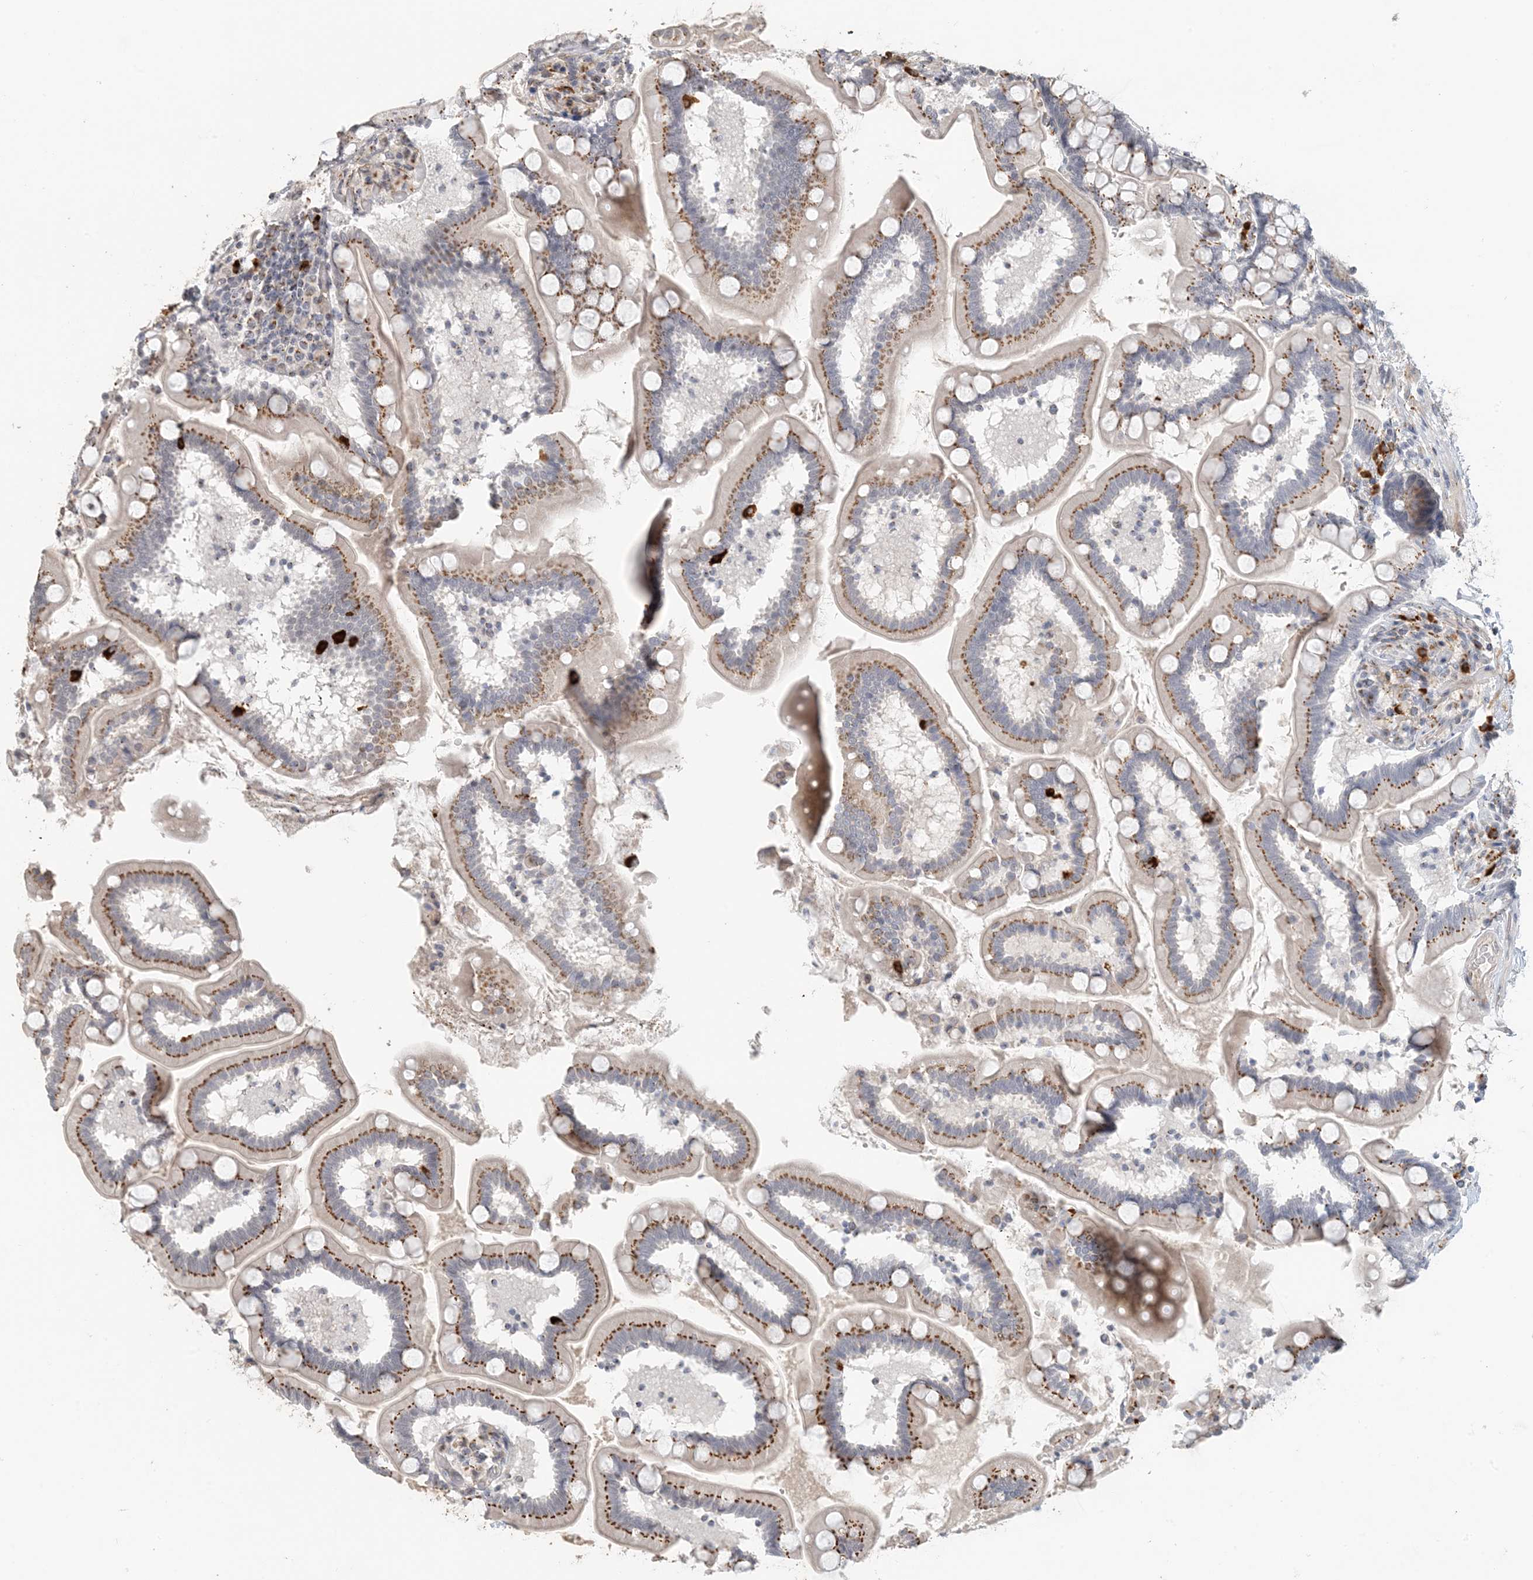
{"staining": {"intensity": "strong", "quantity": "25%-75%", "location": "cytoplasmic/membranous"}, "tissue": "small intestine", "cell_type": "Glandular cells", "image_type": "normal", "snomed": [{"axis": "morphology", "description": "Normal tissue, NOS"}, {"axis": "topography", "description": "Small intestine"}], "caption": "The immunohistochemical stain highlights strong cytoplasmic/membranous expression in glandular cells of unremarkable small intestine. (DAB IHC, brown staining for protein, blue staining for nuclei).", "gene": "ZCCHC4", "patient": {"sex": "female", "age": 64}}